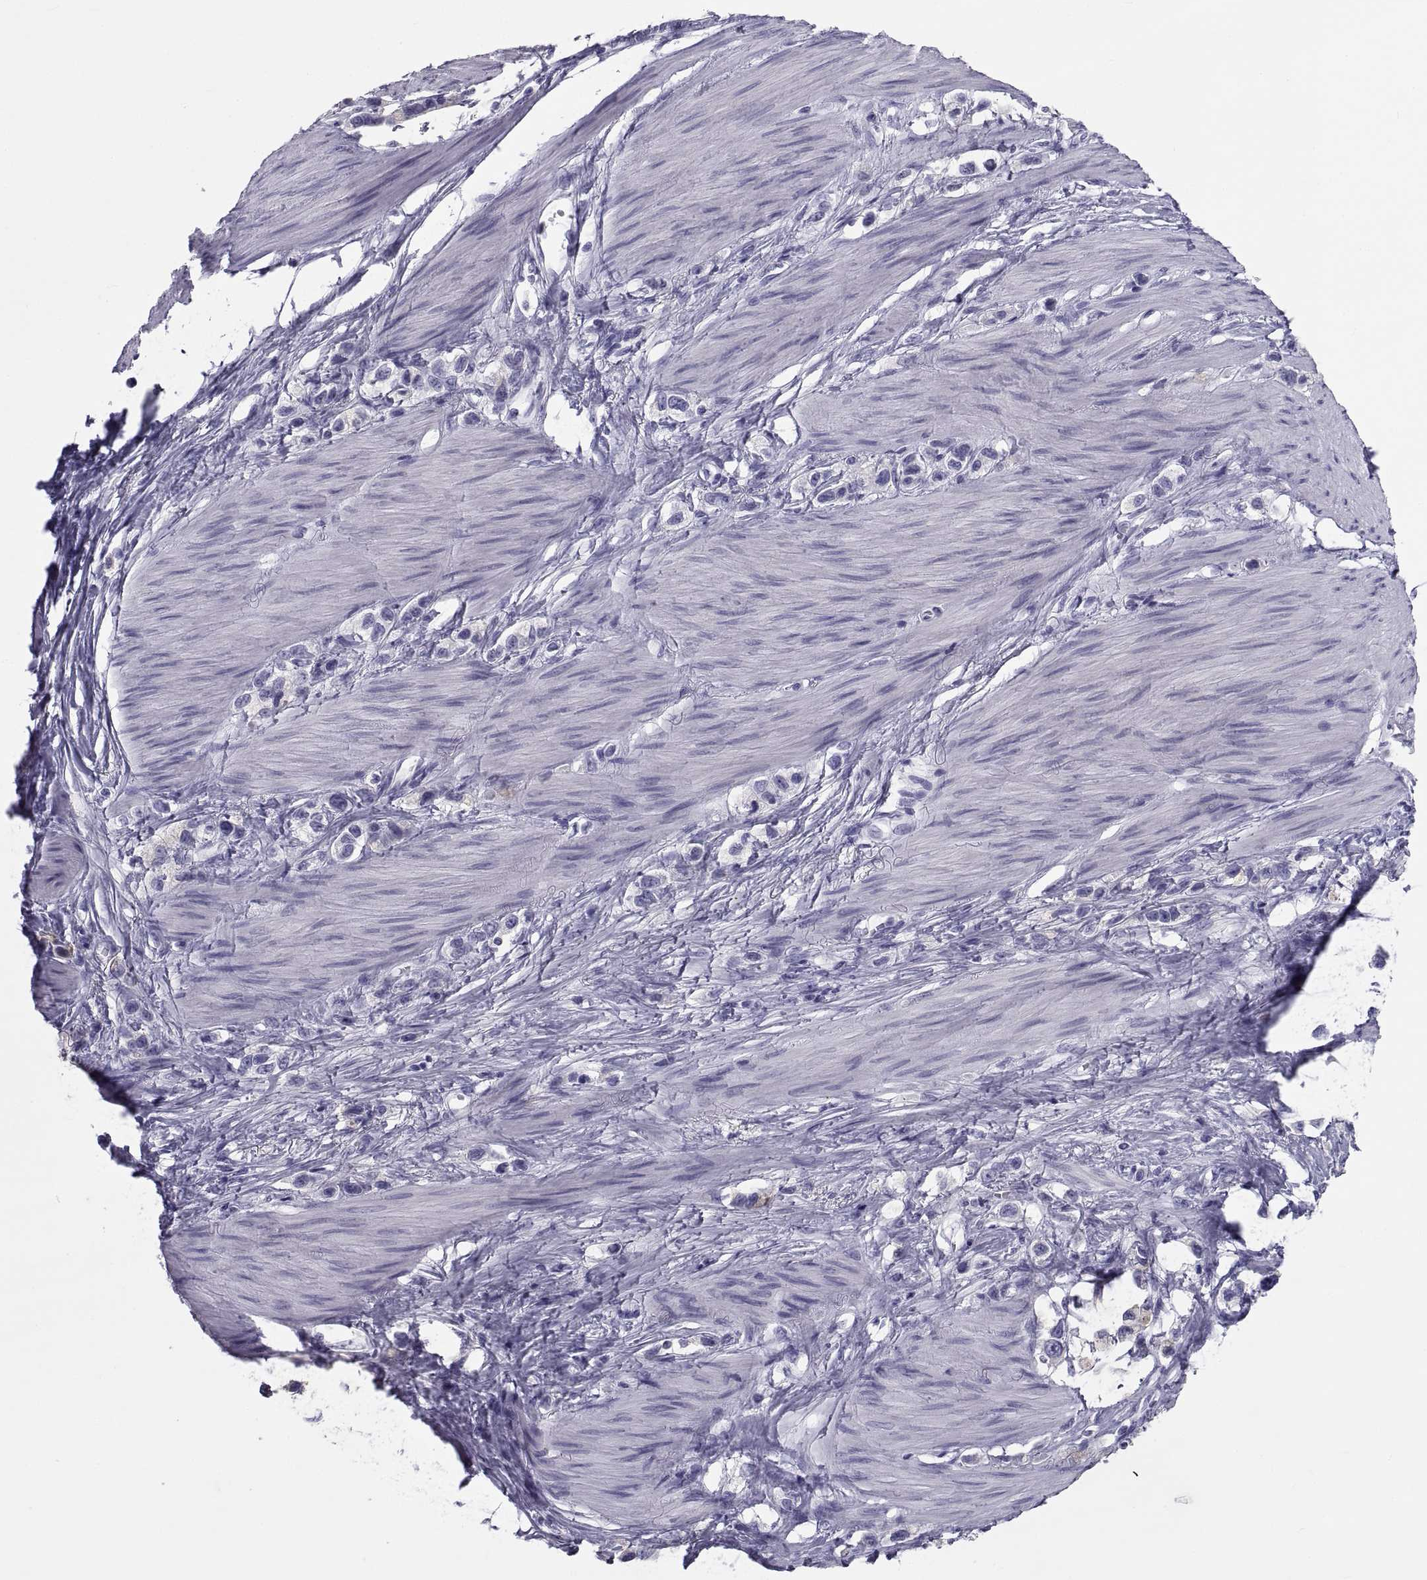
{"staining": {"intensity": "negative", "quantity": "none", "location": "none"}, "tissue": "stomach cancer", "cell_type": "Tumor cells", "image_type": "cancer", "snomed": [{"axis": "morphology", "description": "Normal tissue, NOS"}, {"axis": "morphology", "description": "Adenocarcinoma, NOS"}, {"axis": "morphology", "description": "Adenocarcinoma, High grade"}, {"axis": "topography", "description": "Stomach, upper"}, {"axis": "topography", "description": "Stomach"}], "caption": "Immunohistochemical staining of human stomach cancer reveals no significant positivity in tumor cells.", "gene": "NPTX2", "patient": {"sex": "female", "age": 65}}